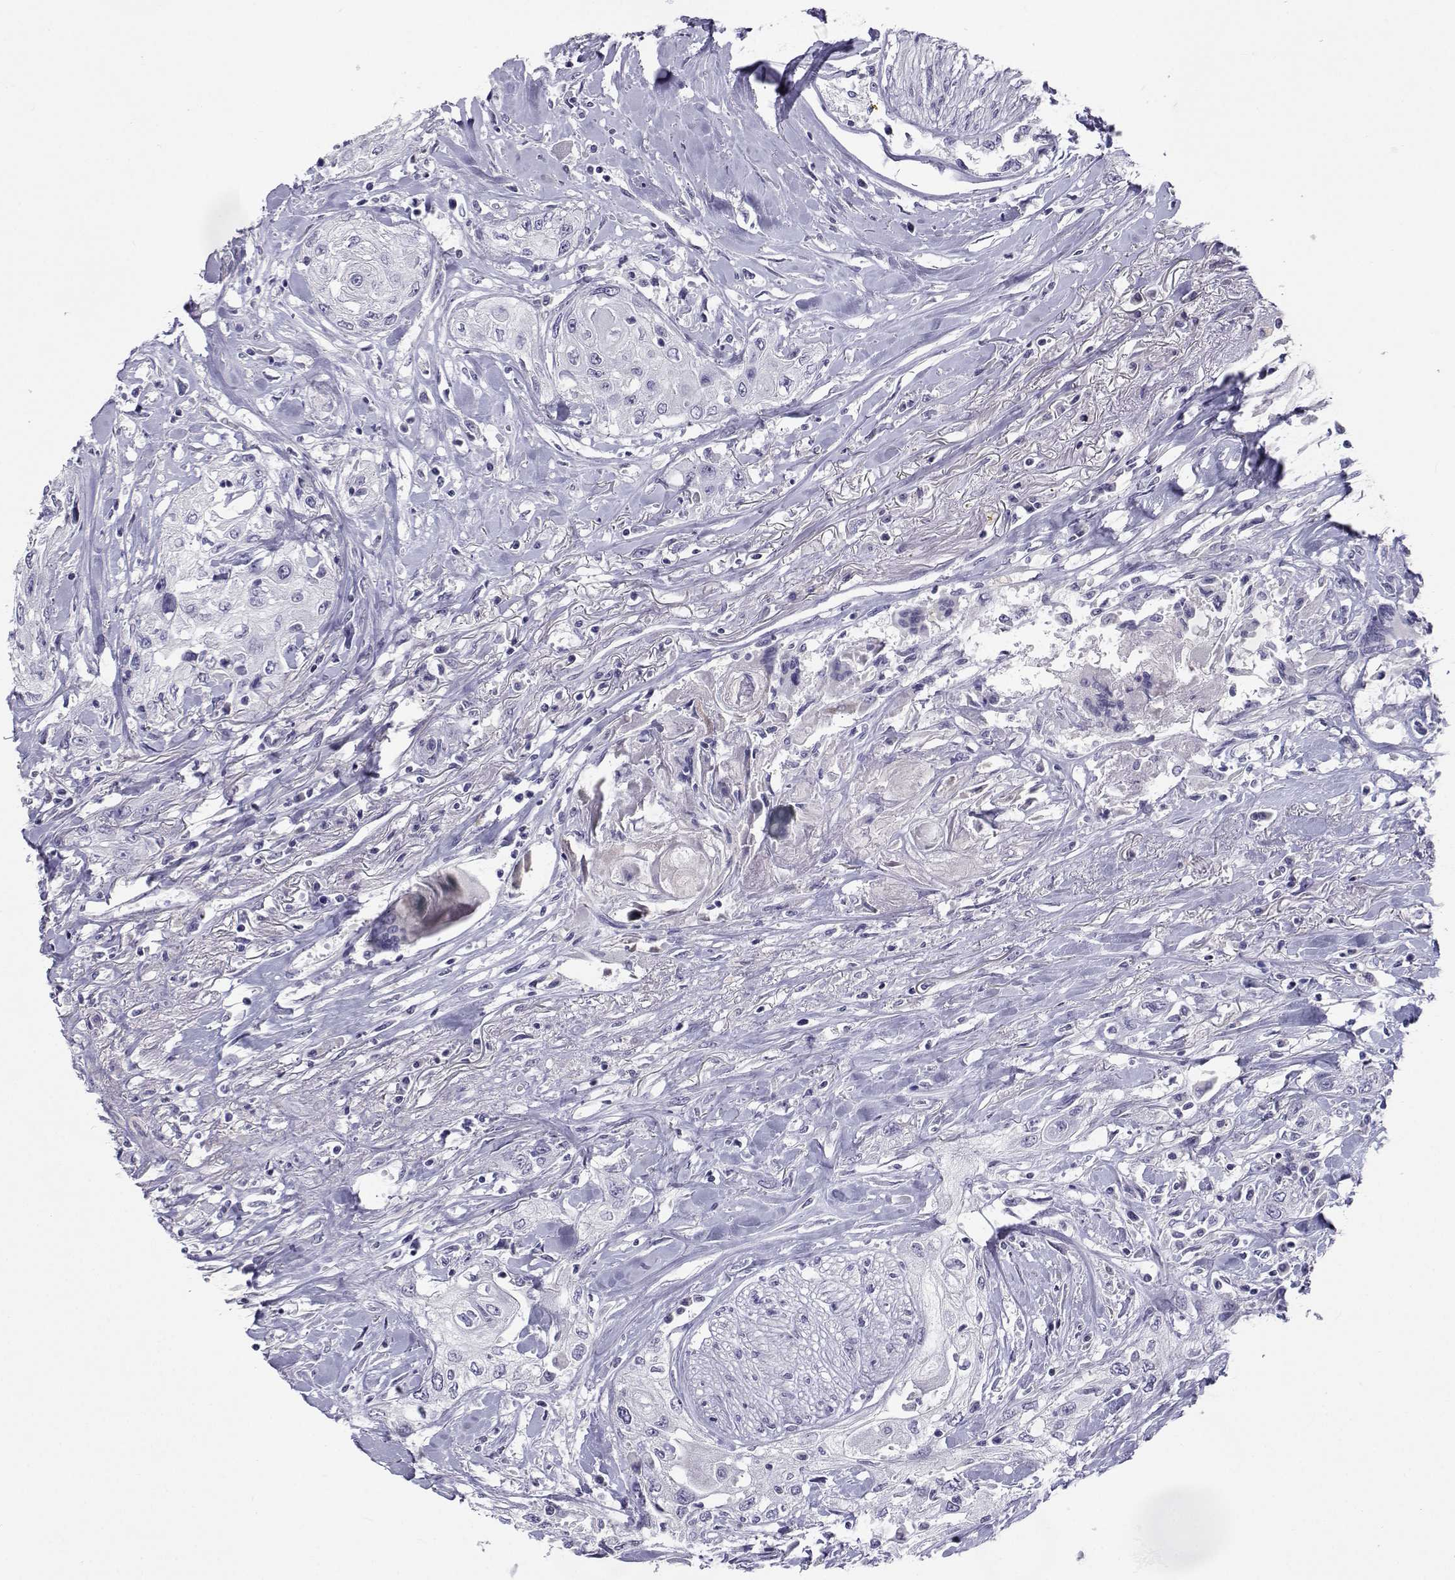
{"staining": {"intensity": "negative", "quantity": "none", "location": "none"}, "tissue": "head and neck cancer", "cell_type": "Tumor cells", "image_type": "cancer", "snomed": [{"axis": "morphology", "description": "Normal tissue, NOS"}, {"axis": "morphology", "description": "Squamous cell carcinoma, NOS"}, {"axis": "topography", "description": "Oral tissue"}, {"axis": "topography", "description": "Peripheral nerve tissue"}, {"axis": "topography", "description": "Head-Neck"}], "caption": "Immunohistochemistry of human head and neck cancer reveals no positivity in tumor cells. Brightfield microscopy of immunohistochemistry (IHC) stained with DAB (3,3'-diaminobenzidine) (brown) and hematoxylin (blue), captured at high magnification.", "gene": "SLC6A3", "patient": {"sex": "female", "age": 59}}